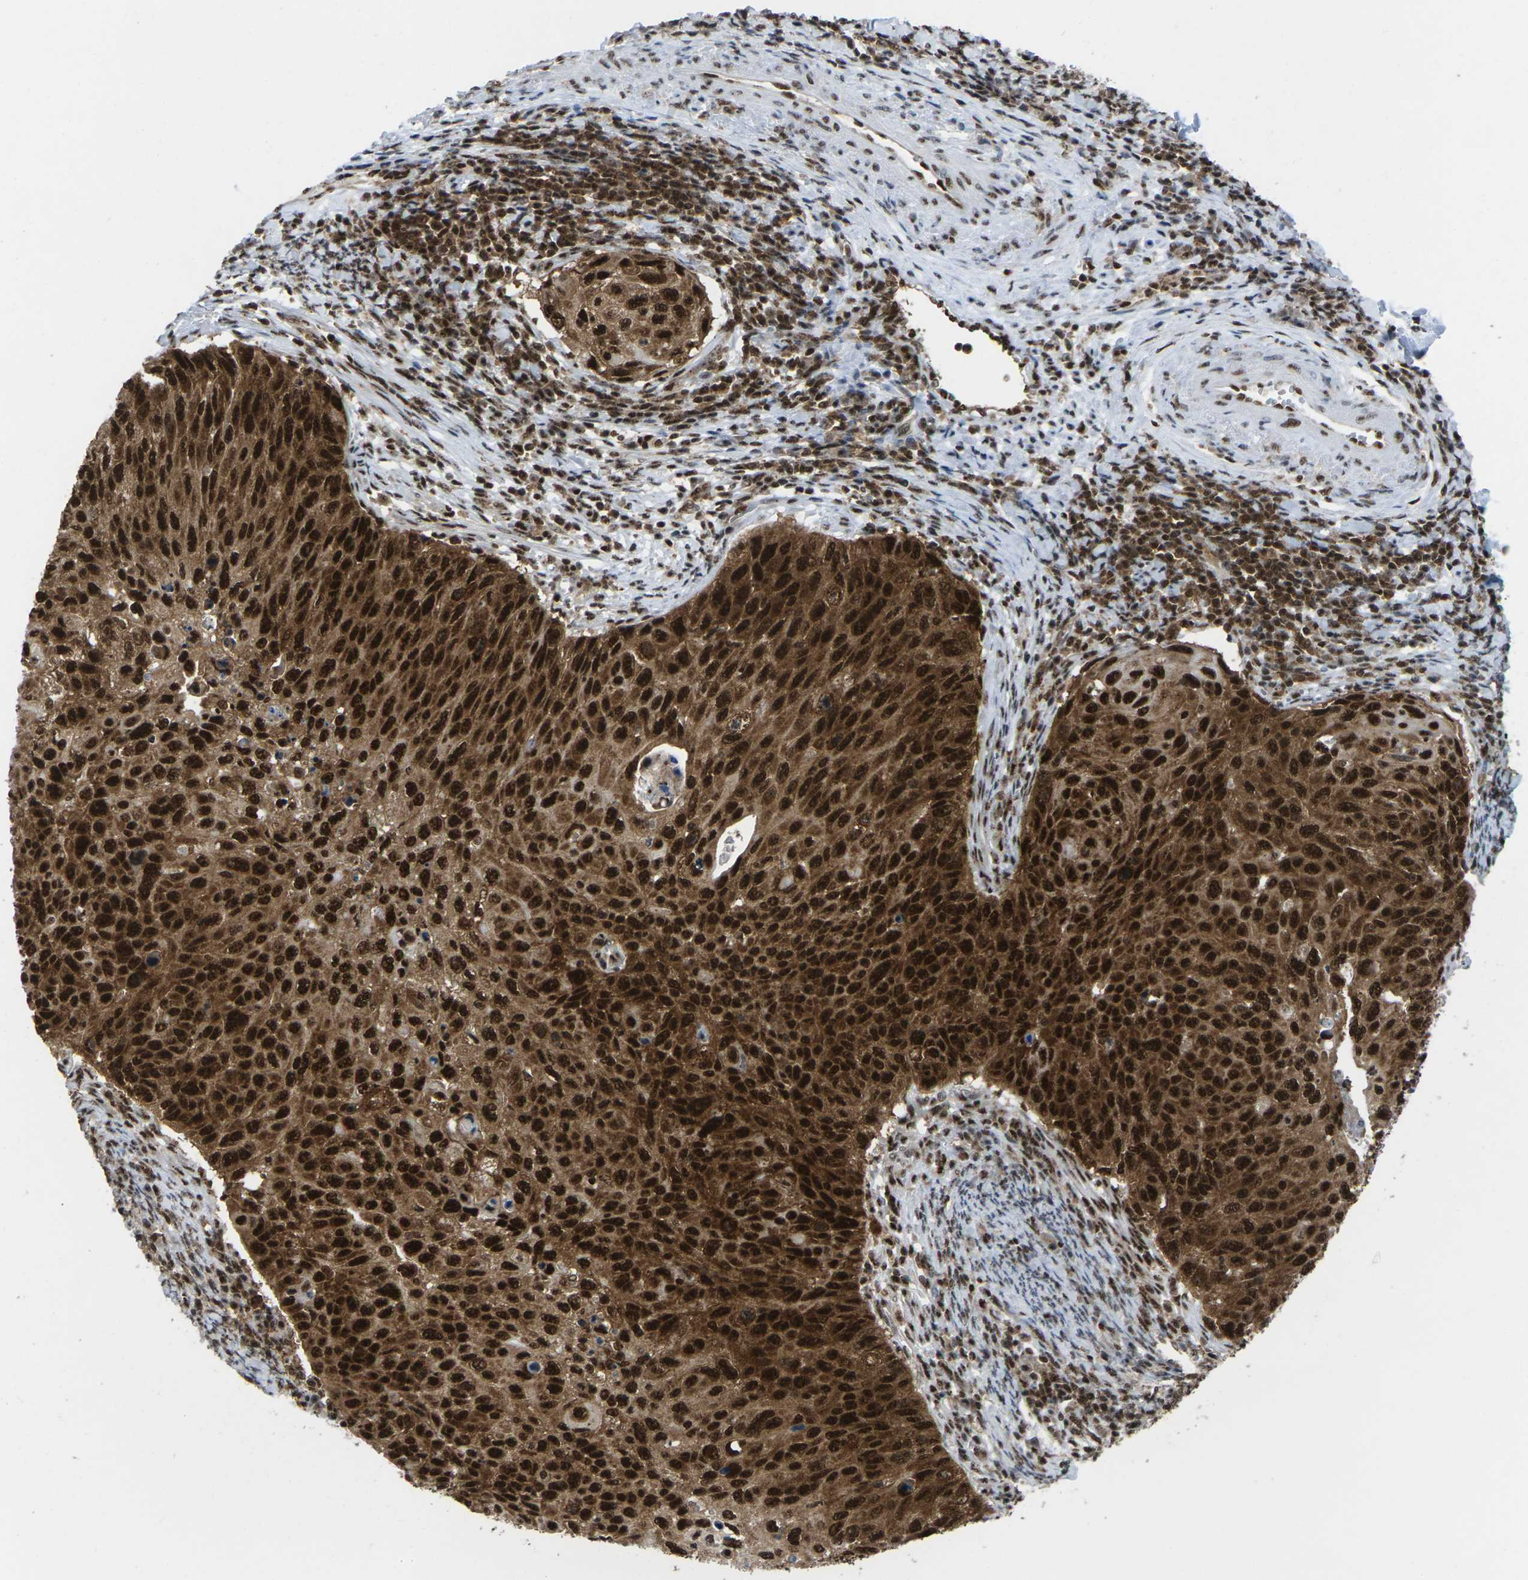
{"staining": {"intensity": "strong", "quantity": ">75%", "location": "cytoplasmic/membranous,nuclear"}, "tissue": "cervical cancer", "cell_type": "Tumor cells", "image_type": "cancer", "snomed": [{"axis": "morphology", "description": "Squamous cell carcinoma, NOS"}, {"axis": "topography", "description": "Cervix"}], "caption": "Protein staining of squamous cell carcinoma (cervical) tissue shows strong cytoplasmic/membranous and nuclear expression in approximately >75% of tumor cells.", "gene": "MAGOH", "patient": {"sex": "female", "age": 70}}